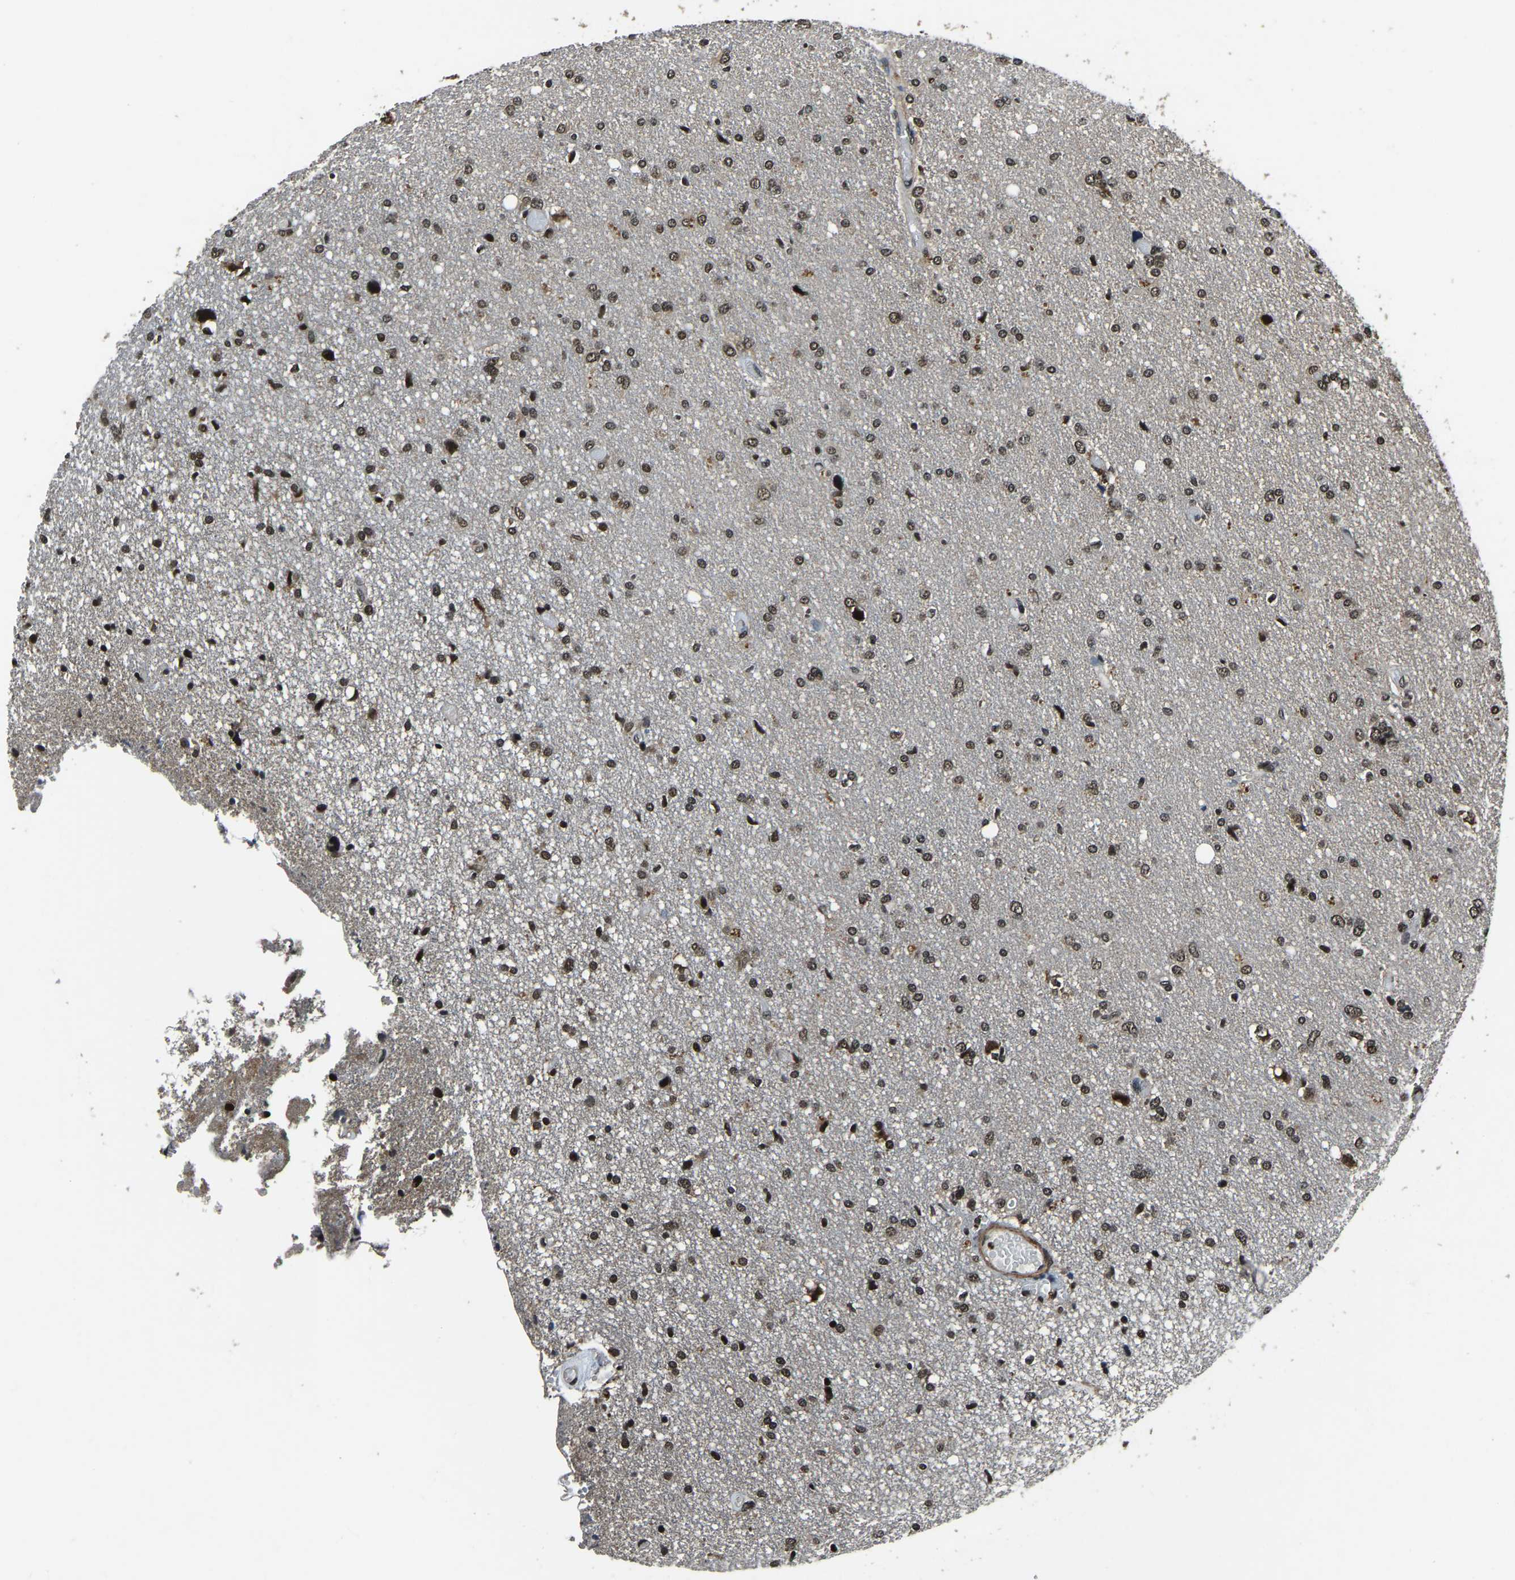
{"staining": {"intensity": "moderate", "quantity": ">75%", "location": "nuclear"}, "tissue": "glioma", "cell_type": "Tumor cells", "image_type": "cancer", "snomed": [{"axis": "morphology", "description": "Glioma, malignant, High grade"}, {"axis": "topography", "description": "Brain"}], "caption": "Moderate nuclear protein positivity is seen in about >75% of tumor cells in glioma. (Stains: DAB in brown, nuclei in blue, Microscopy: brightfield microscopy at high magnification).", "gene": "ANKIB1", "patient": {"sex": "female", "age": 59}}